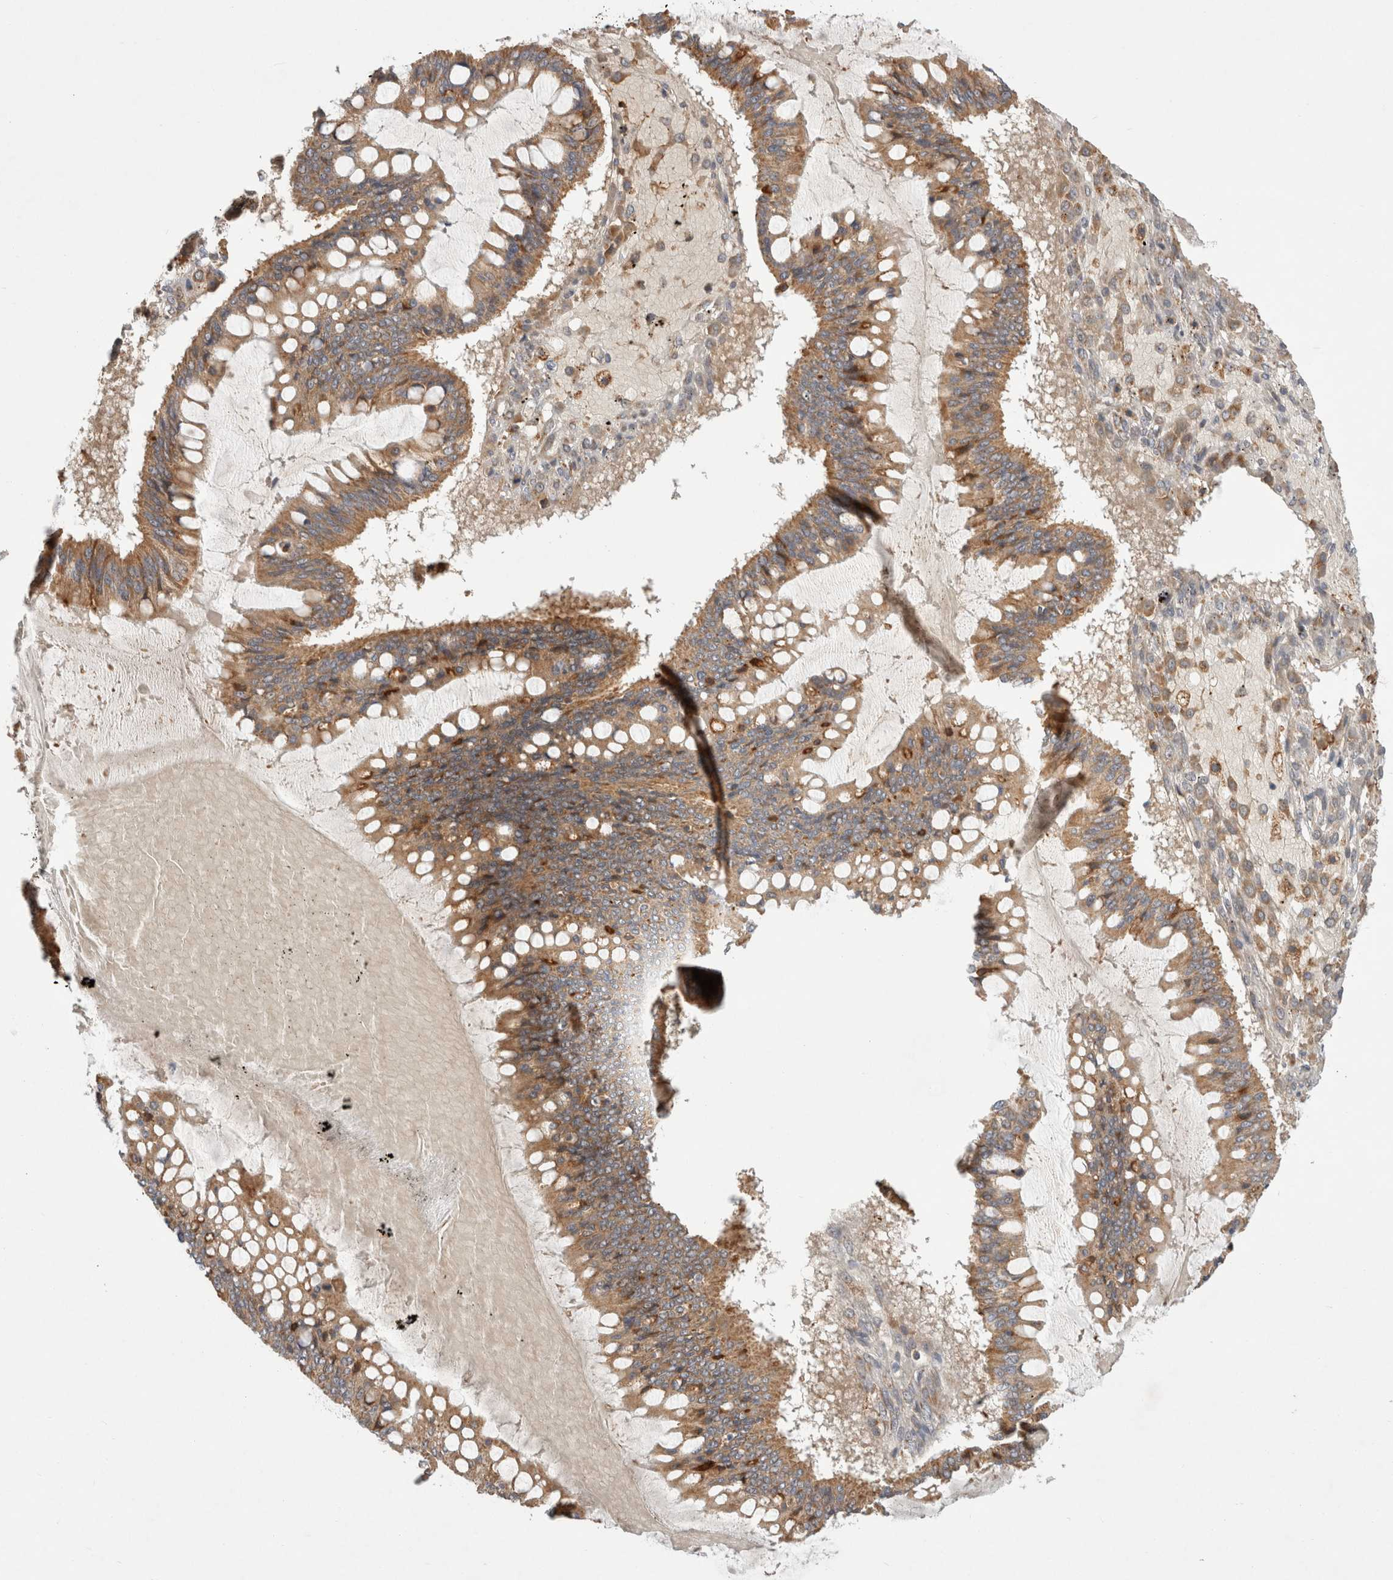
{"staining": {"intensity": "moderate", "quantity": ">75%", "location": "cytoplasmic/membranous"}, "tissue": "ovarian cancer", "cell_type": "Tumor cells", "image_type": "cancer", "snomed": [{"axis": "morphology", "description": "Cystadenocarcinoma, mucinous, NOS"}, {"axis": "topography", "description": "Ovary"}], "caption": "High-magnification brightfield microscopy of ovarian cancer stained with DAB (brown) and counterstained with hematoxylin (blue). tumor cells exhibit moderate cytoplasmic/membranous expression is seen in approximately>75% of cells.", "gene": "HROB", "patient": {"sex": "female", "age": 73}}